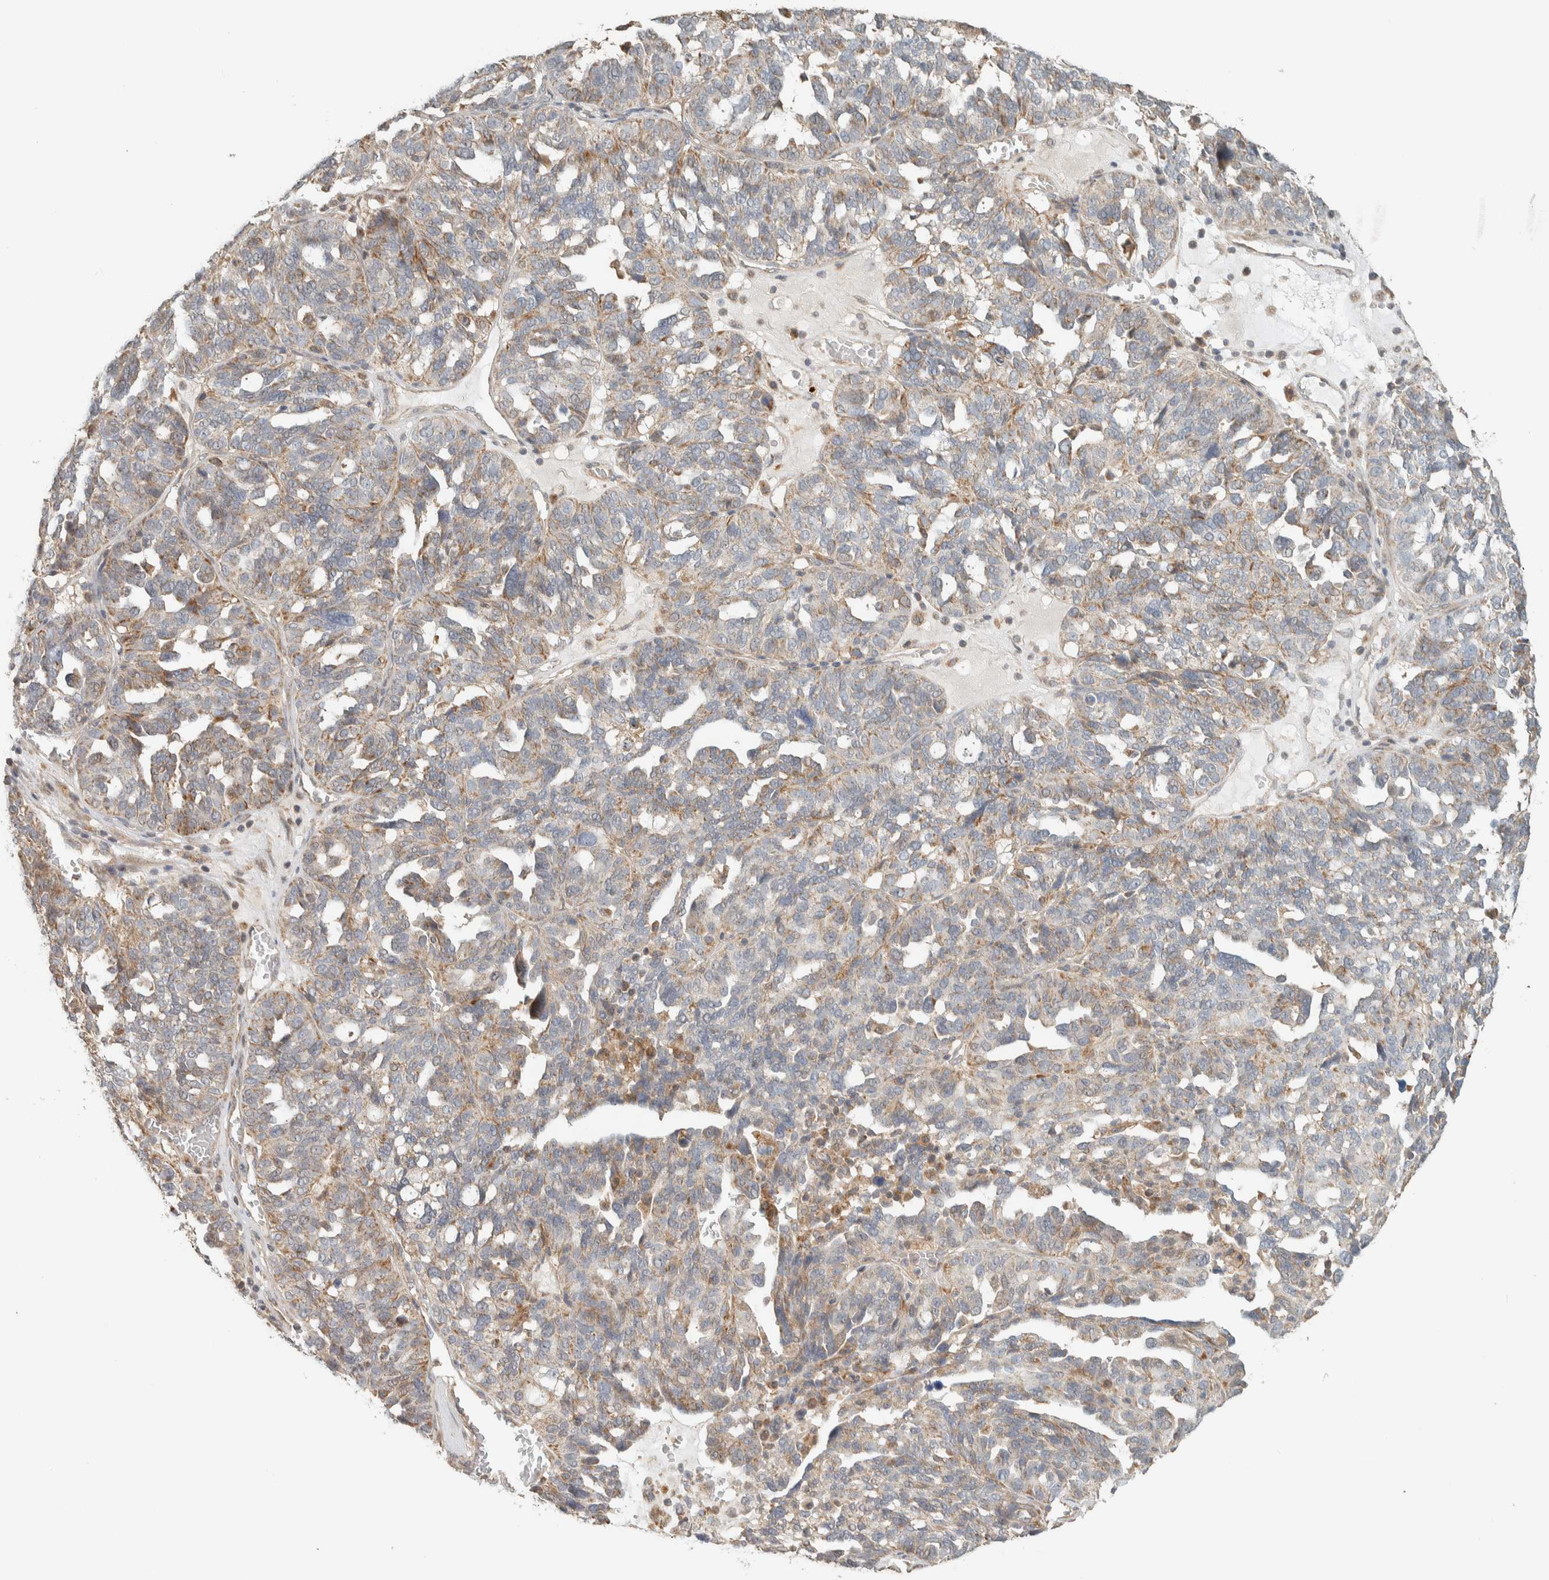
{"staining": {"intensity": "weak", "quantity": ">75%", "location": "cytoplasmic/membranous"}, "tissue": "ovarian cancer", "cell_type": "Tumor cells", "image_type": "cancer", "snomed": [{"axis": "morphology", "description": "Cystadenocarcinoma, serous, NOS"}, {"axis": "topography", "description": "Ovary"}], "caption": "Protein staining demonstrates weak cytoplasmic/membranous positivity in about >75% of tumor cells in ovarian cancer.", "gene": "PDE7B", "patient": {"sex": "female", "age": 59}}